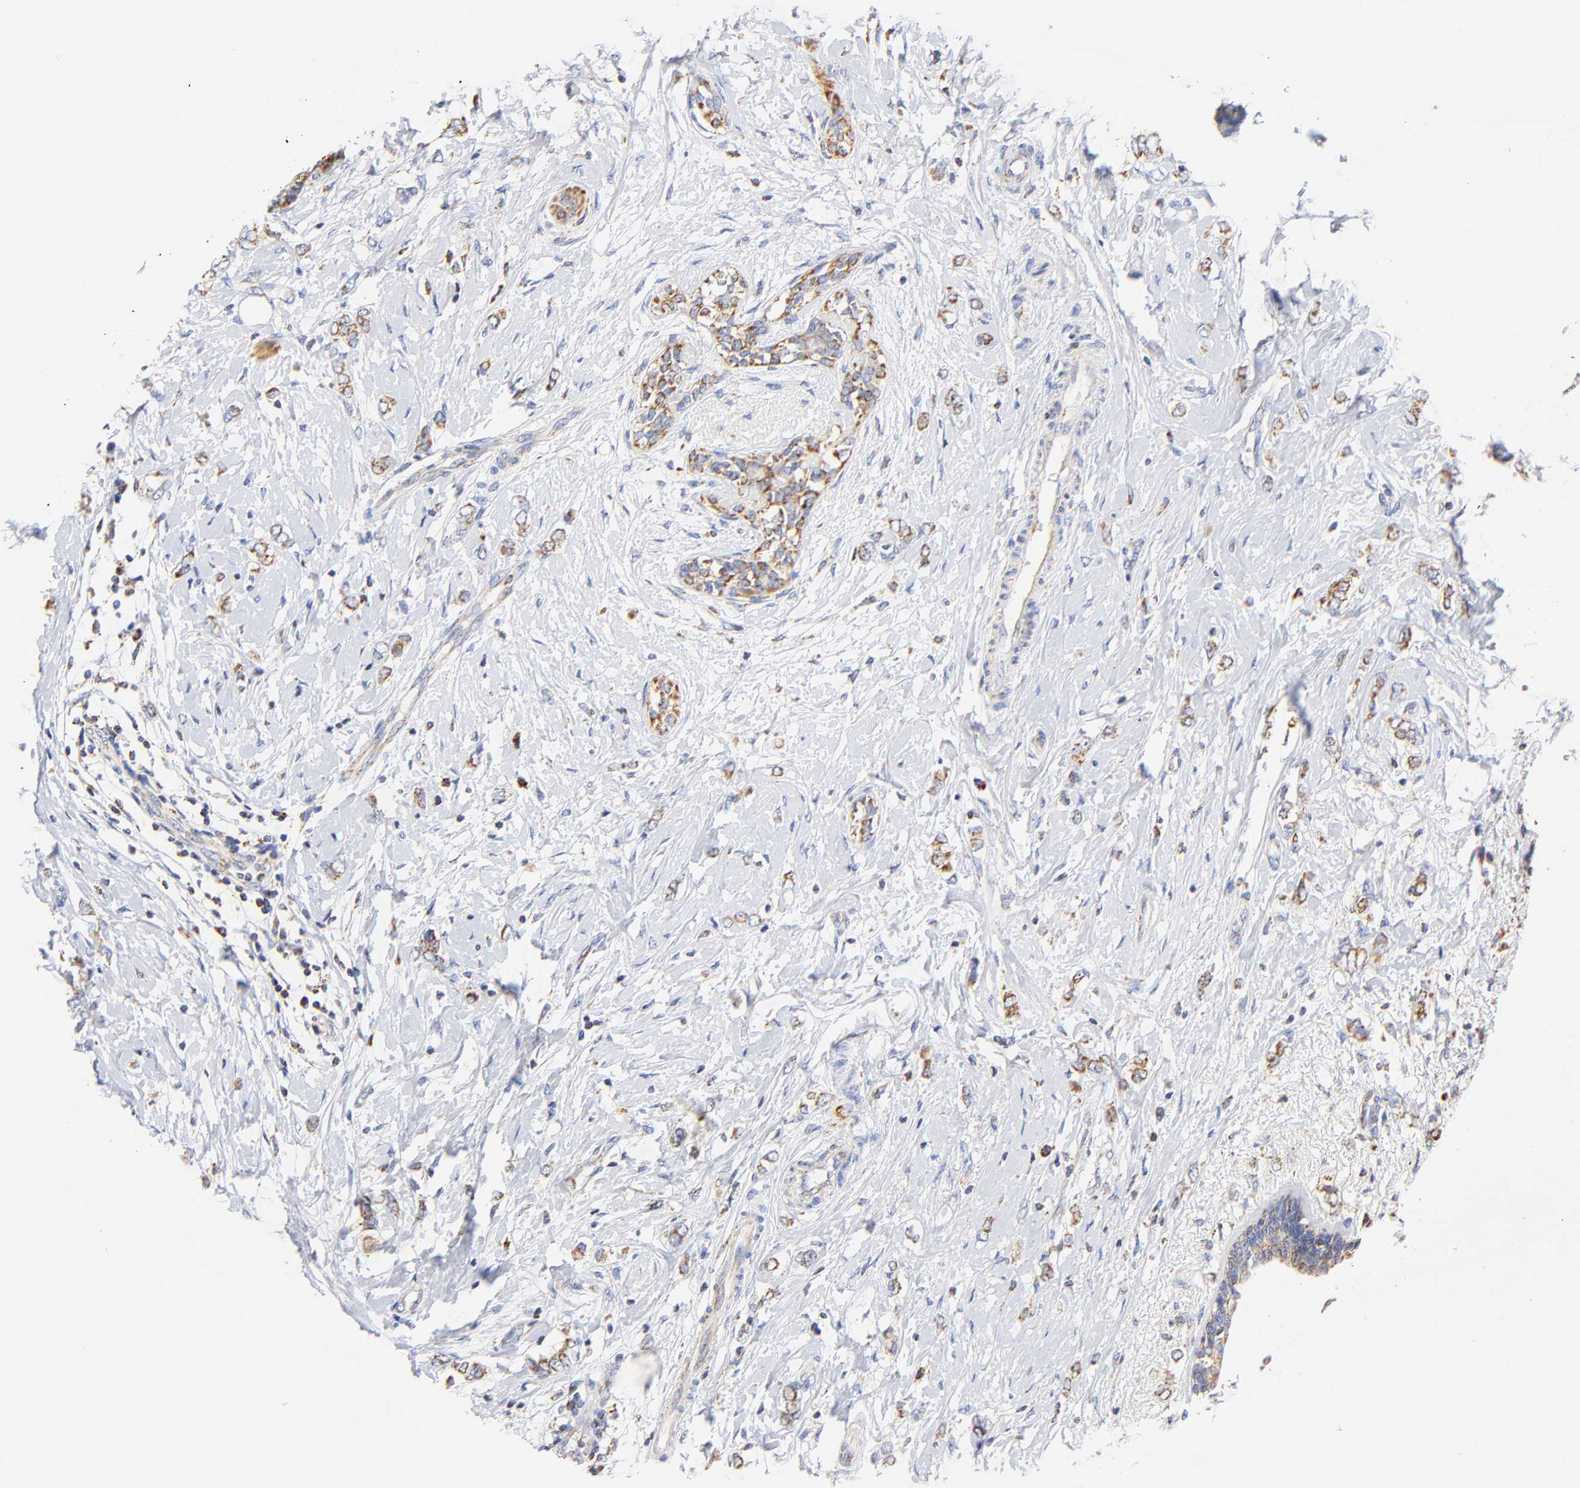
{"staining": {"intensity": "moderate", "quantity": ">75%", "location": "cytoplasmic/membranous"}, "tissue": "breast cancer", "cell_type": "Tumor cells", "image_type": "cancer", "snomed": [{"axis": "morphology", "description": "Normal tissue, NOS"}, {"axis": "morphology", "description": "Lobular carcinoma"}, {"axis": "topography", "description": "Breast"}], "caption": "Protein expression analysis of lobular carcinoma (breast) demonstrates moderate cytoplasmic/membranous staining in about >75% of tumor cells. (DAB (3,3'-diaminobenzidine) = brown stain, brightfield microscopy at high magnification).", "gene": "ATP5F1D", "patient": {"sex": "female", "age": 47}}